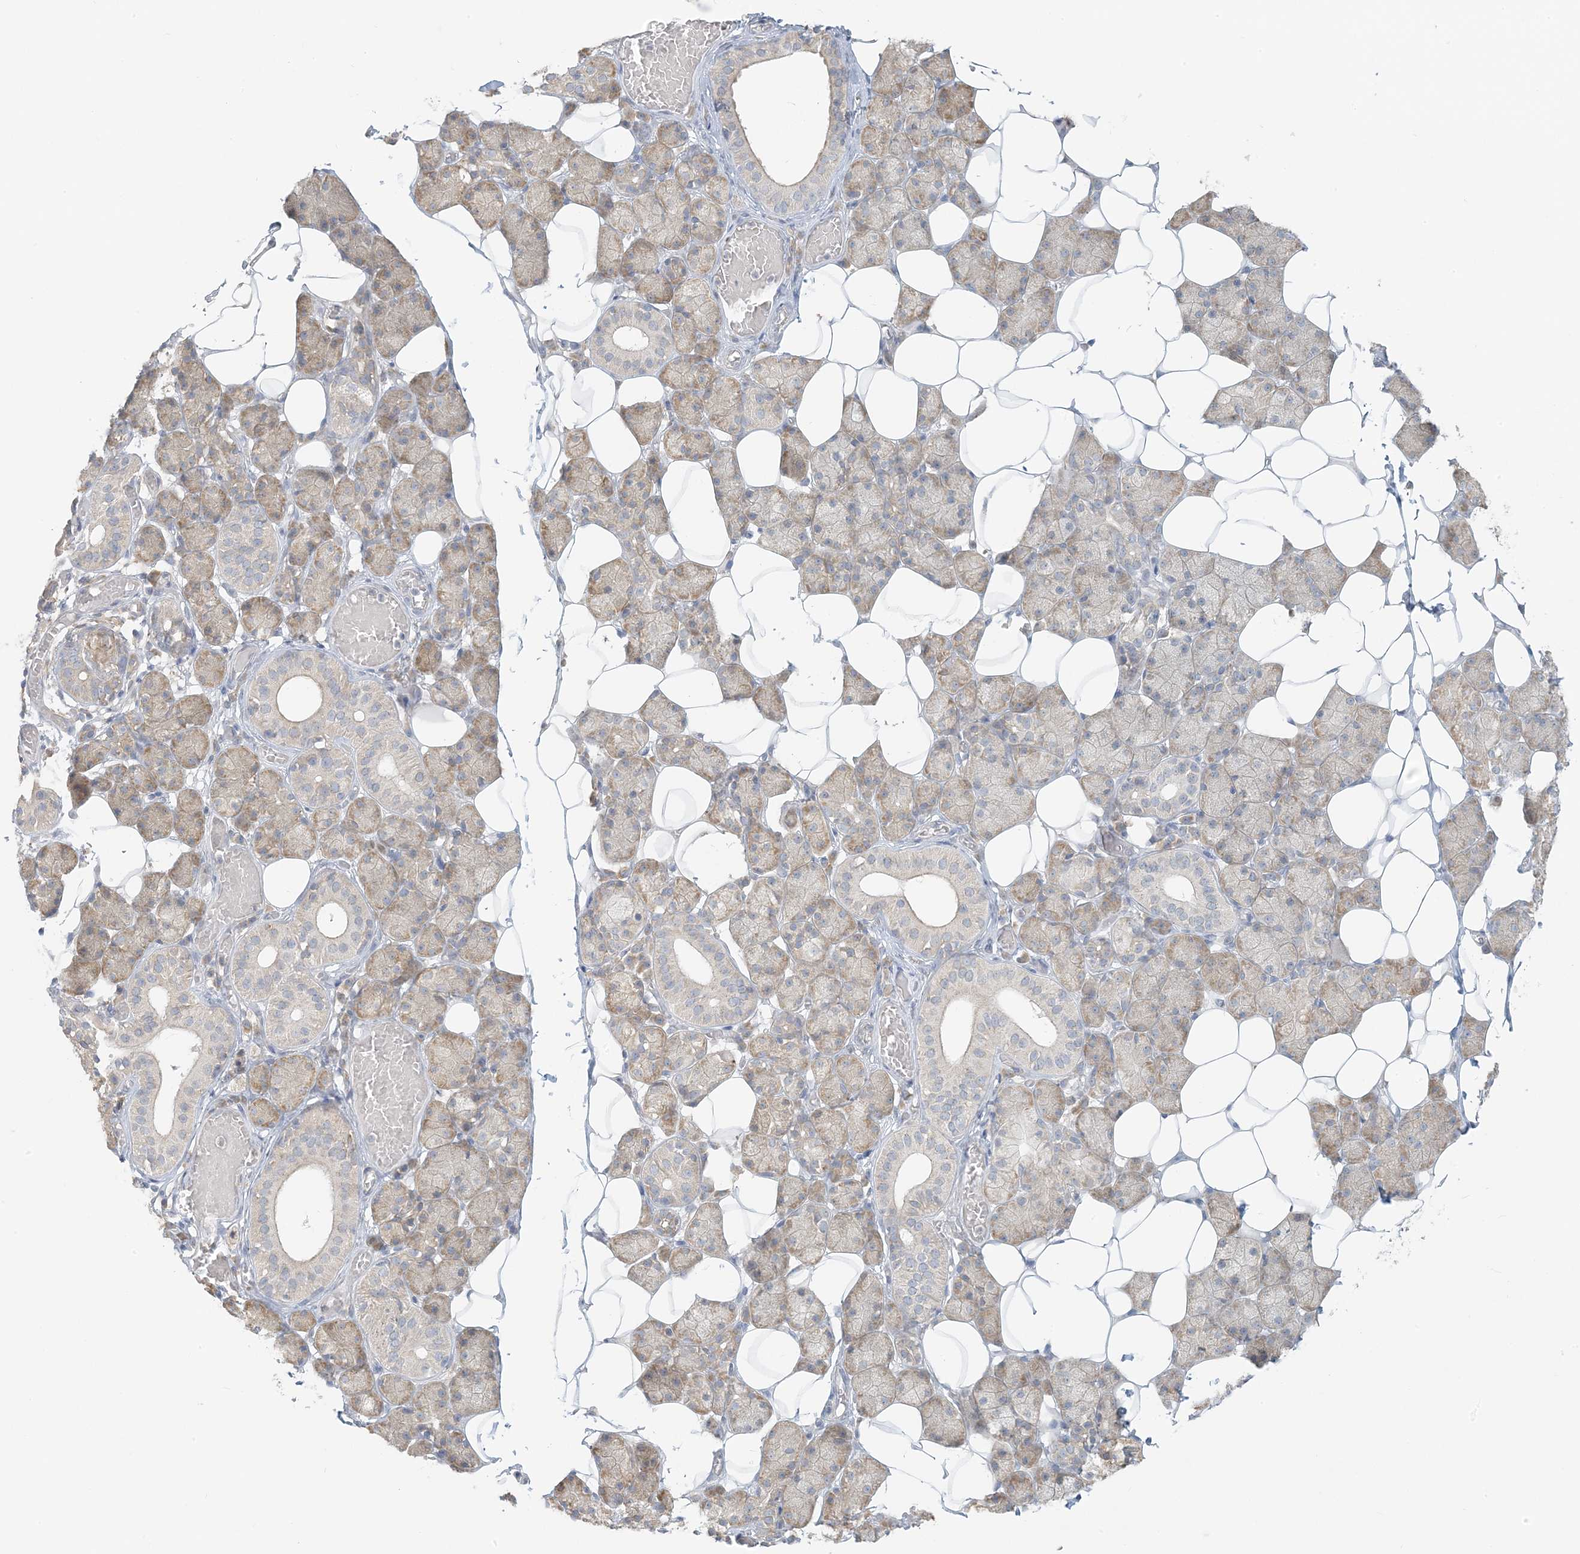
{"staining": {"intensity": "weak", "quantity": "25%-75%", "location": "cytoplasmic/membranous"}, "tissue": "salivary gland", "cell_type": "Glandular cells", "image_type": "normal", "snomed": [{"axis": "morphology", "description": "Normal tissue, NOS"}, {"axis": "topography", "description": "Salivary gland"}], "caption": "A low amount of weak cytoplasmic/membranous expression is appreciated in approximately 25%-75% of glandular cells in unremarkable salivary gland. (brown staining indicates protein expression, while blue staining denotes nuclei).", "gene": "EEFSEC", "patient": {"sex": "female", "age": 33}}